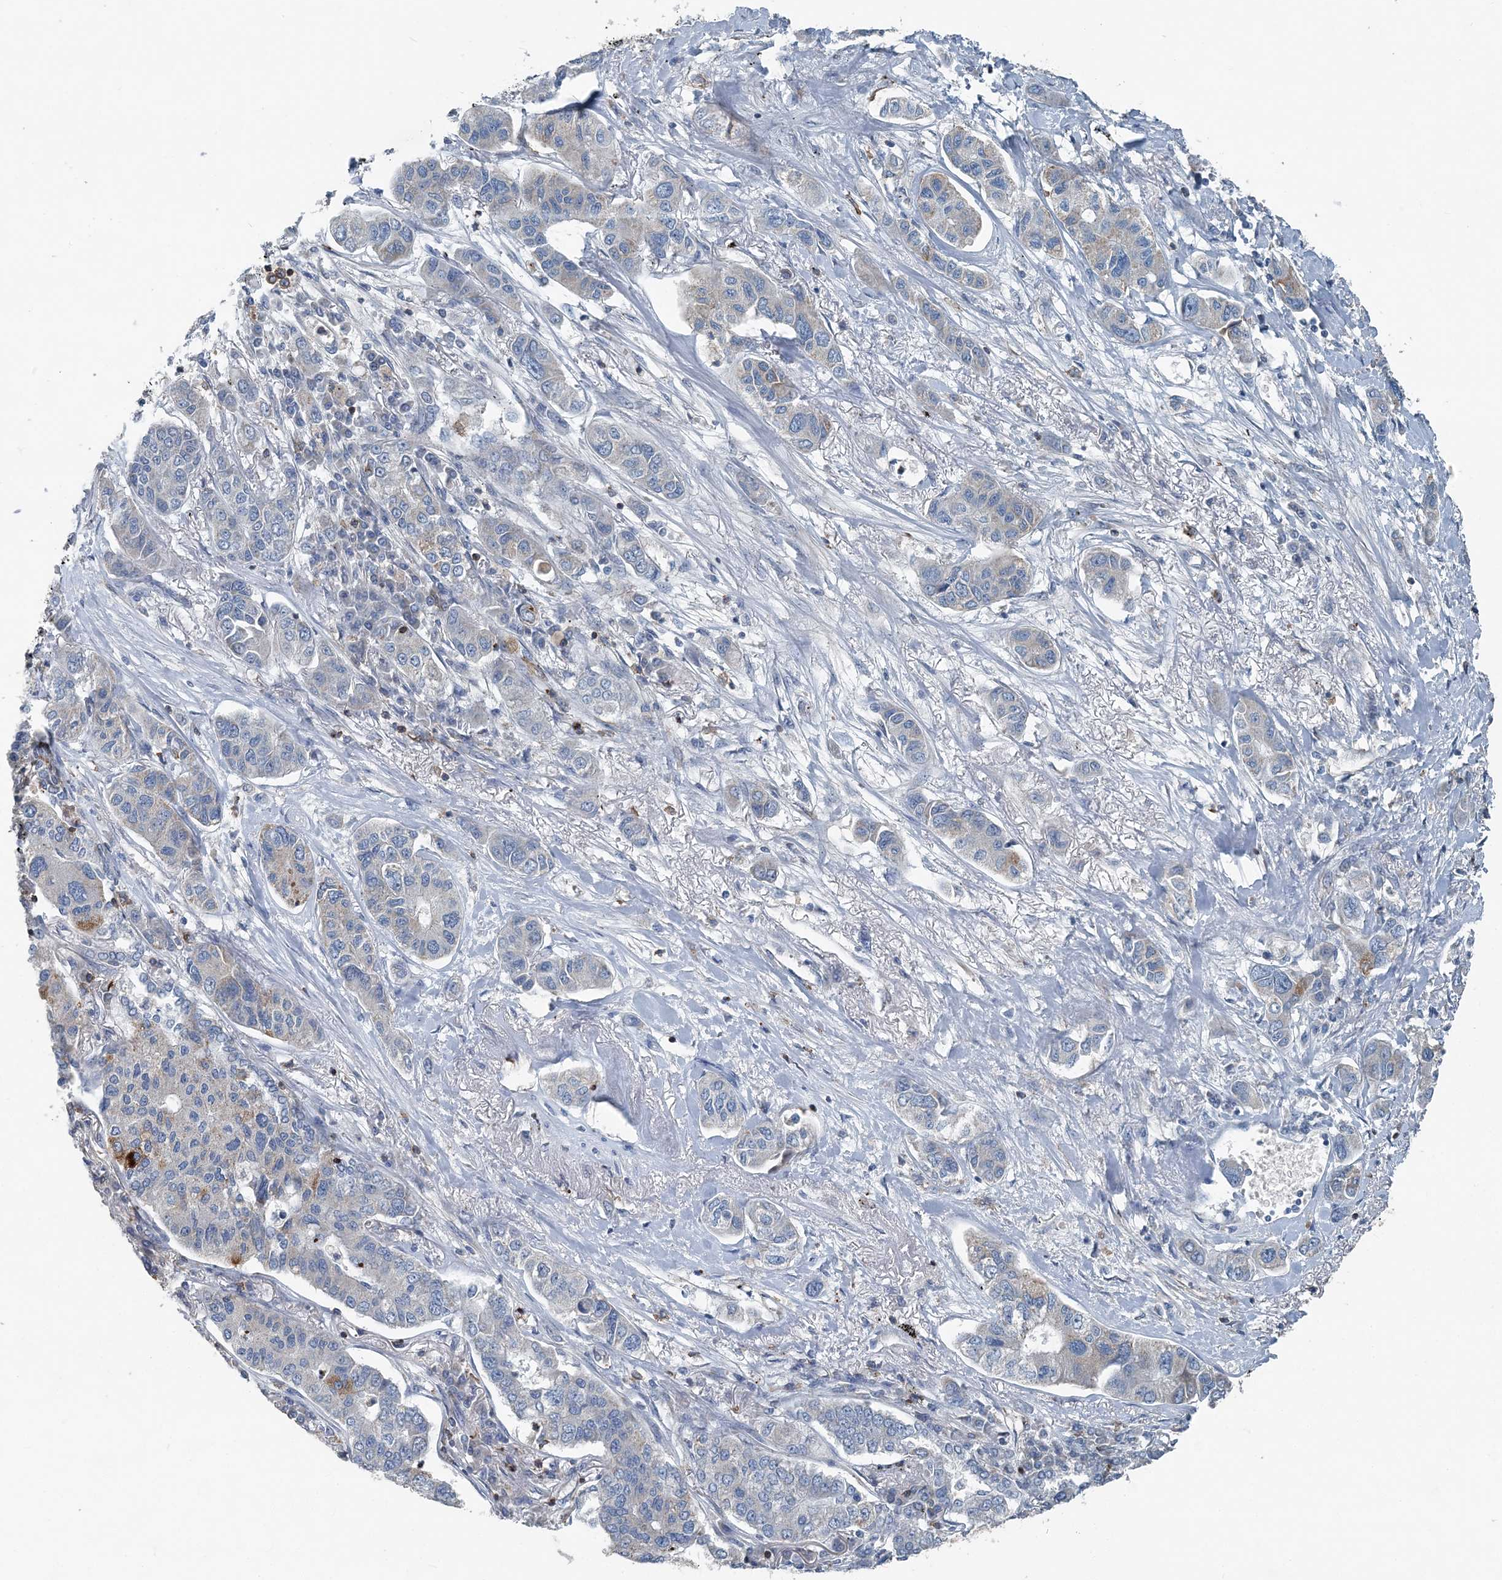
{"staining": {"intensity": "negative", "quantity": "none", "location": "none"}, "tissue": "lung cancer", "cell_type": "Tumor cells", "image_type": "cancer", "snomed": [{"axis": "morphology", "description": "Adenocarcinoma, NOS"}, {"axis": "topography", "description": "Lung"}], "caption": "Immunohistochemistry histopathology image of lung cancer stained for a protein (brown), which reveals no expression in tumor cells.", "gene": "DGUOK", "patient": {"sex": "male", "age": 49}}